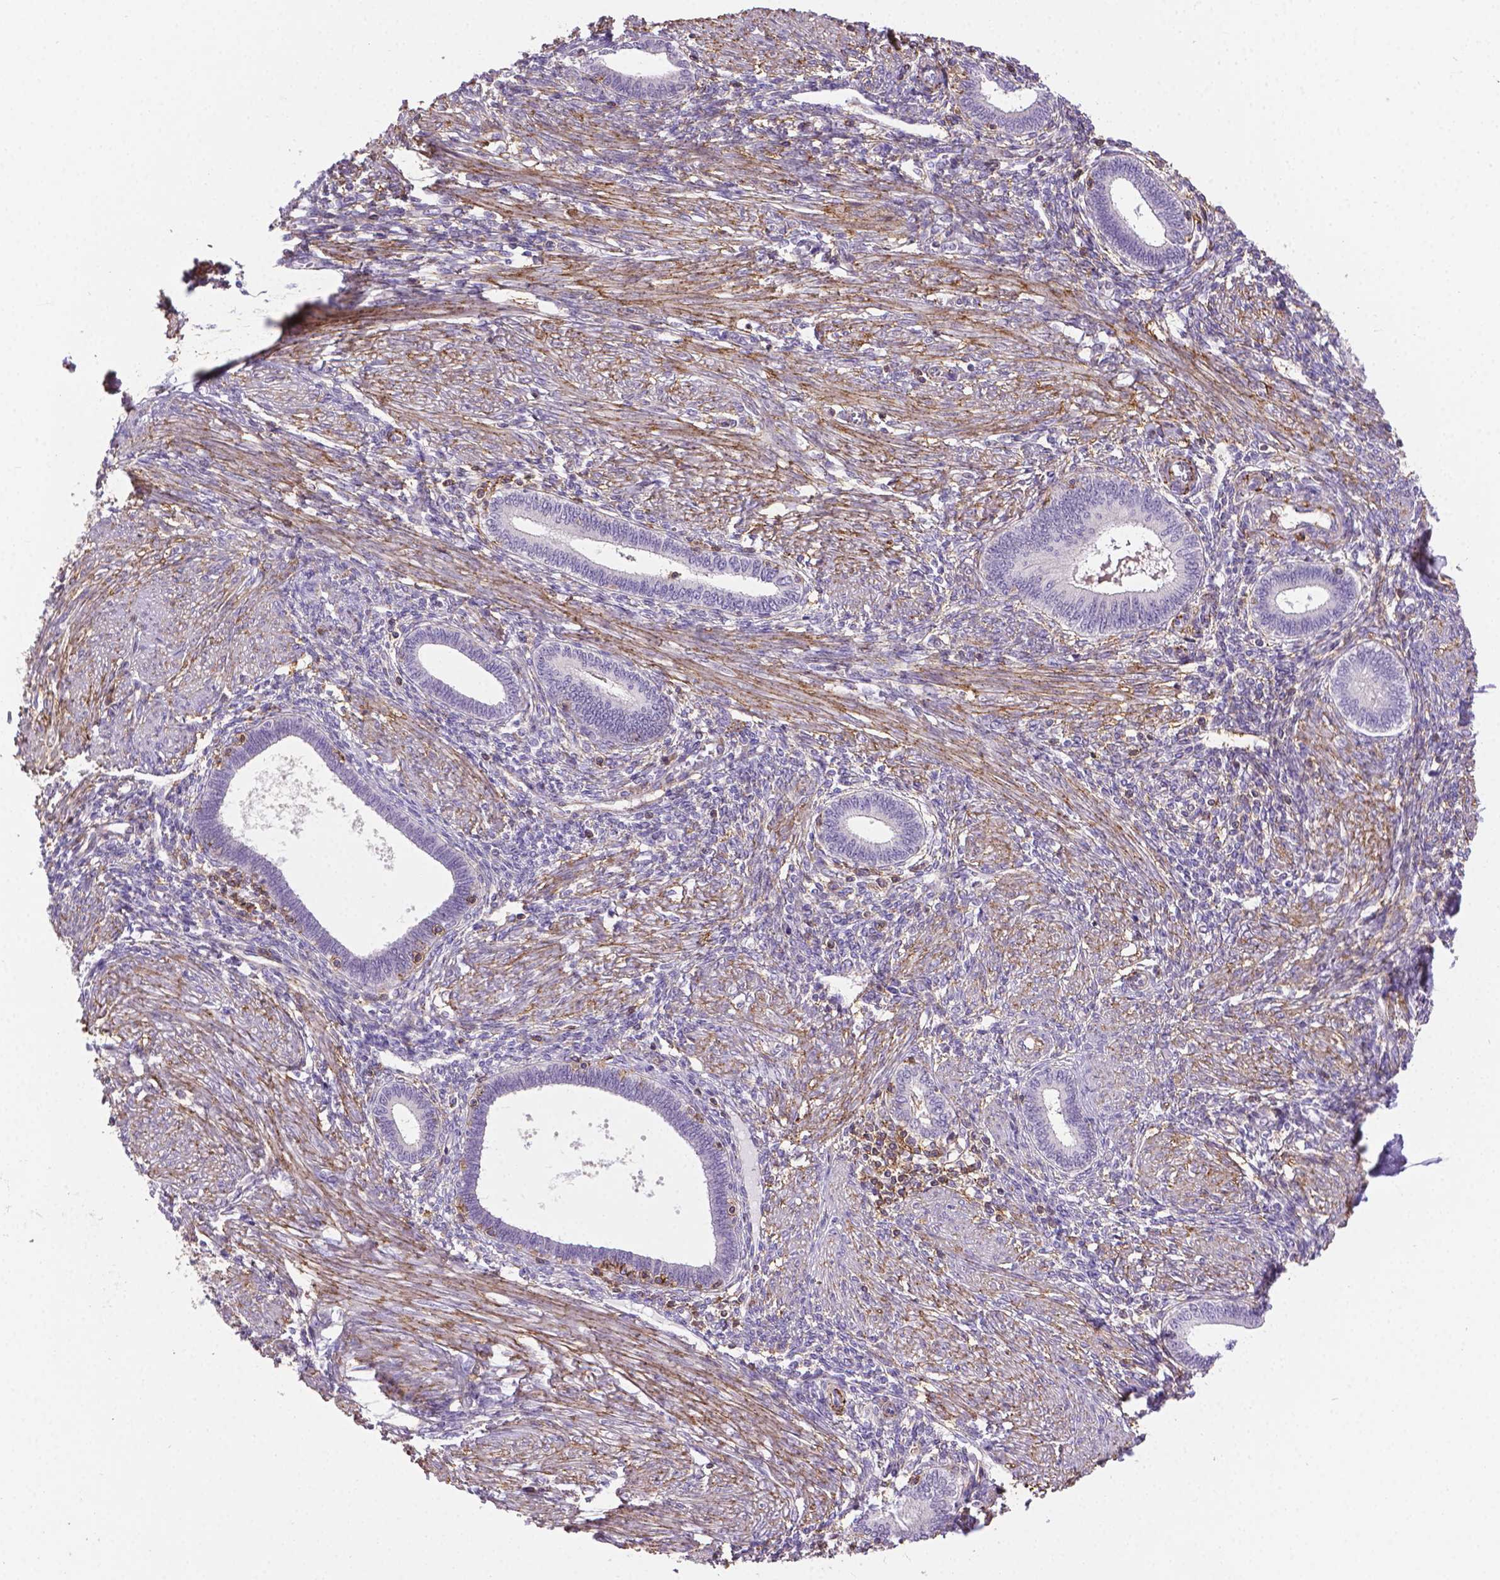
{"staining": {"intensity": "negative", "quantity": "none", "location": "none"}, "tissue": "endometrium", "cell_type": "Cells in endometrial stroma", "image_type": "normal", "snomed": [{"axis": "morphology", "description": "Normal tissue, NOS"}, {"axis": "topography", "description": "Endometrium"}], "caption": "Immunohistochemistry micrograph of benign endometrium stained for a protein (brown), which reveals no staining in cells in endometrial stroma.", "gene": "ACAD10", "patient": {"sex": "female", "age": 42}}